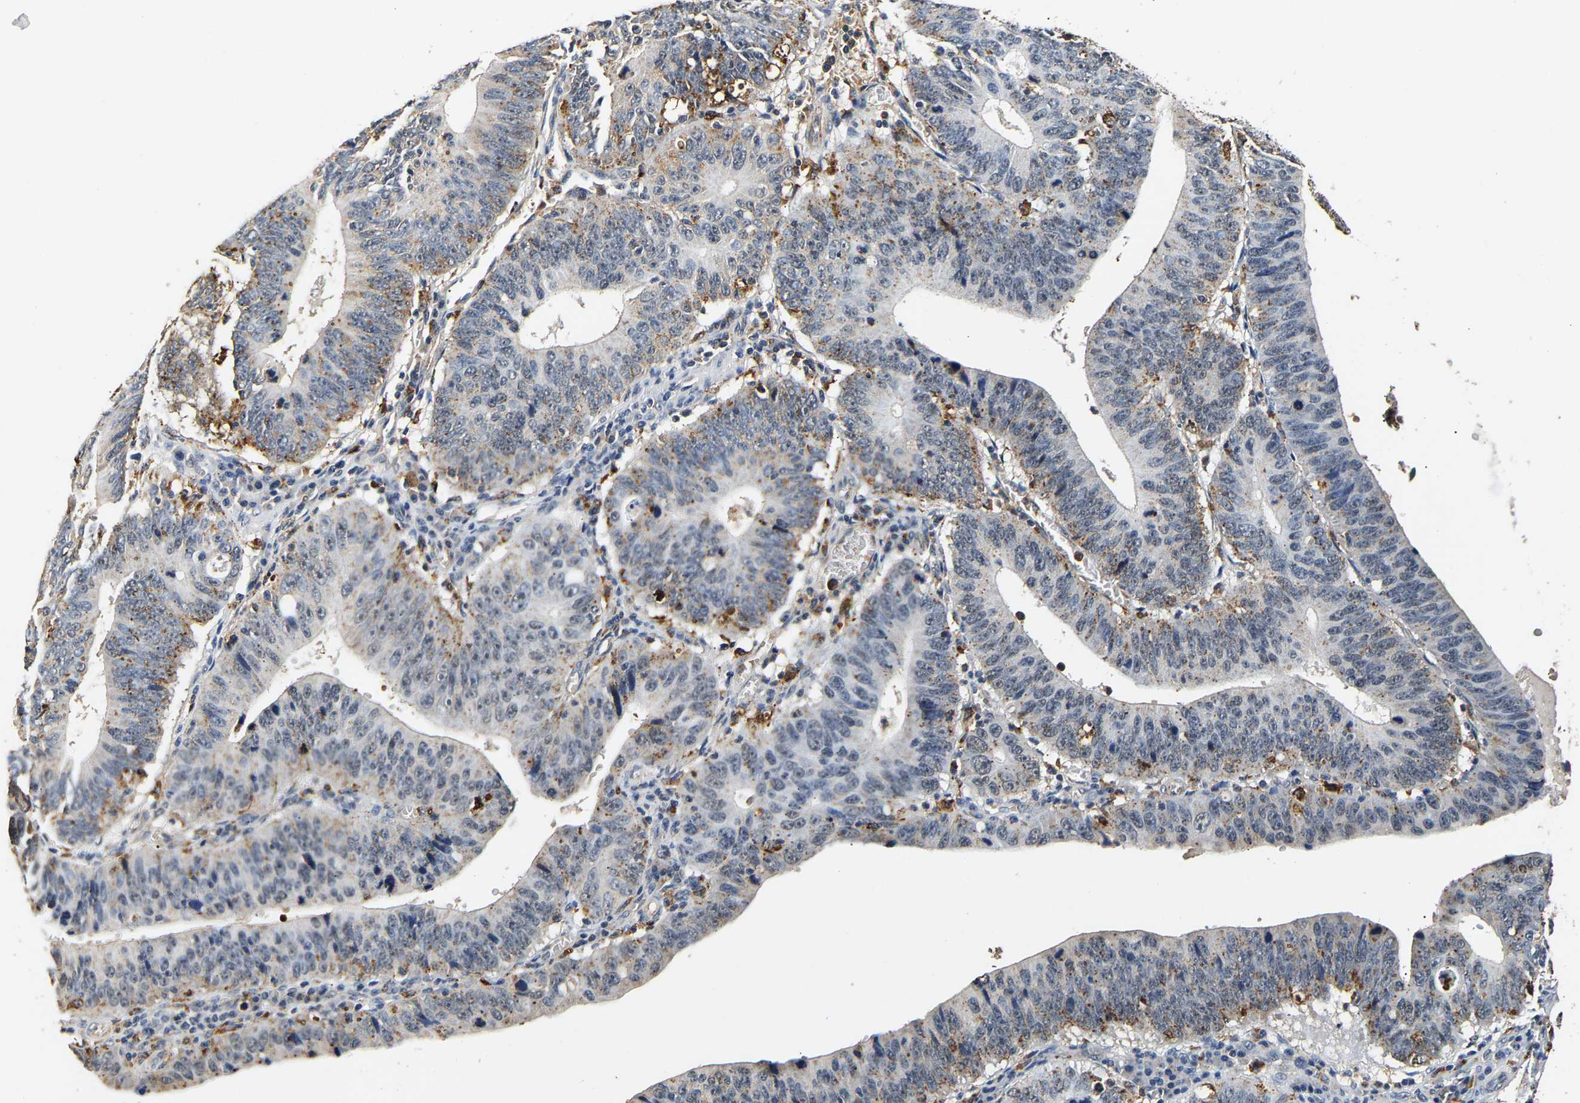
{"staining": {"intensity": "moderate", "quantity": "25%-75%", "location": "cytoplasmic/membranous"}, "tissue": "stomach cancer", "cell_type": "Tumor cells", "image_type": "cancer", "snomed": [{"axis": "morphology", "description": "Adenocarcinoma, NOS"}, {"axis": "topography", "description": "Stomach"}], "caption": "A medium amount of moderate cytoplasmic/membranous staining is seen in approximately 25%-75% of tumor cells in stomach cancer (adenocarcinoma) tissue.", "gene": "SMU1", "patient": {"sex": "male", "age": 59}}